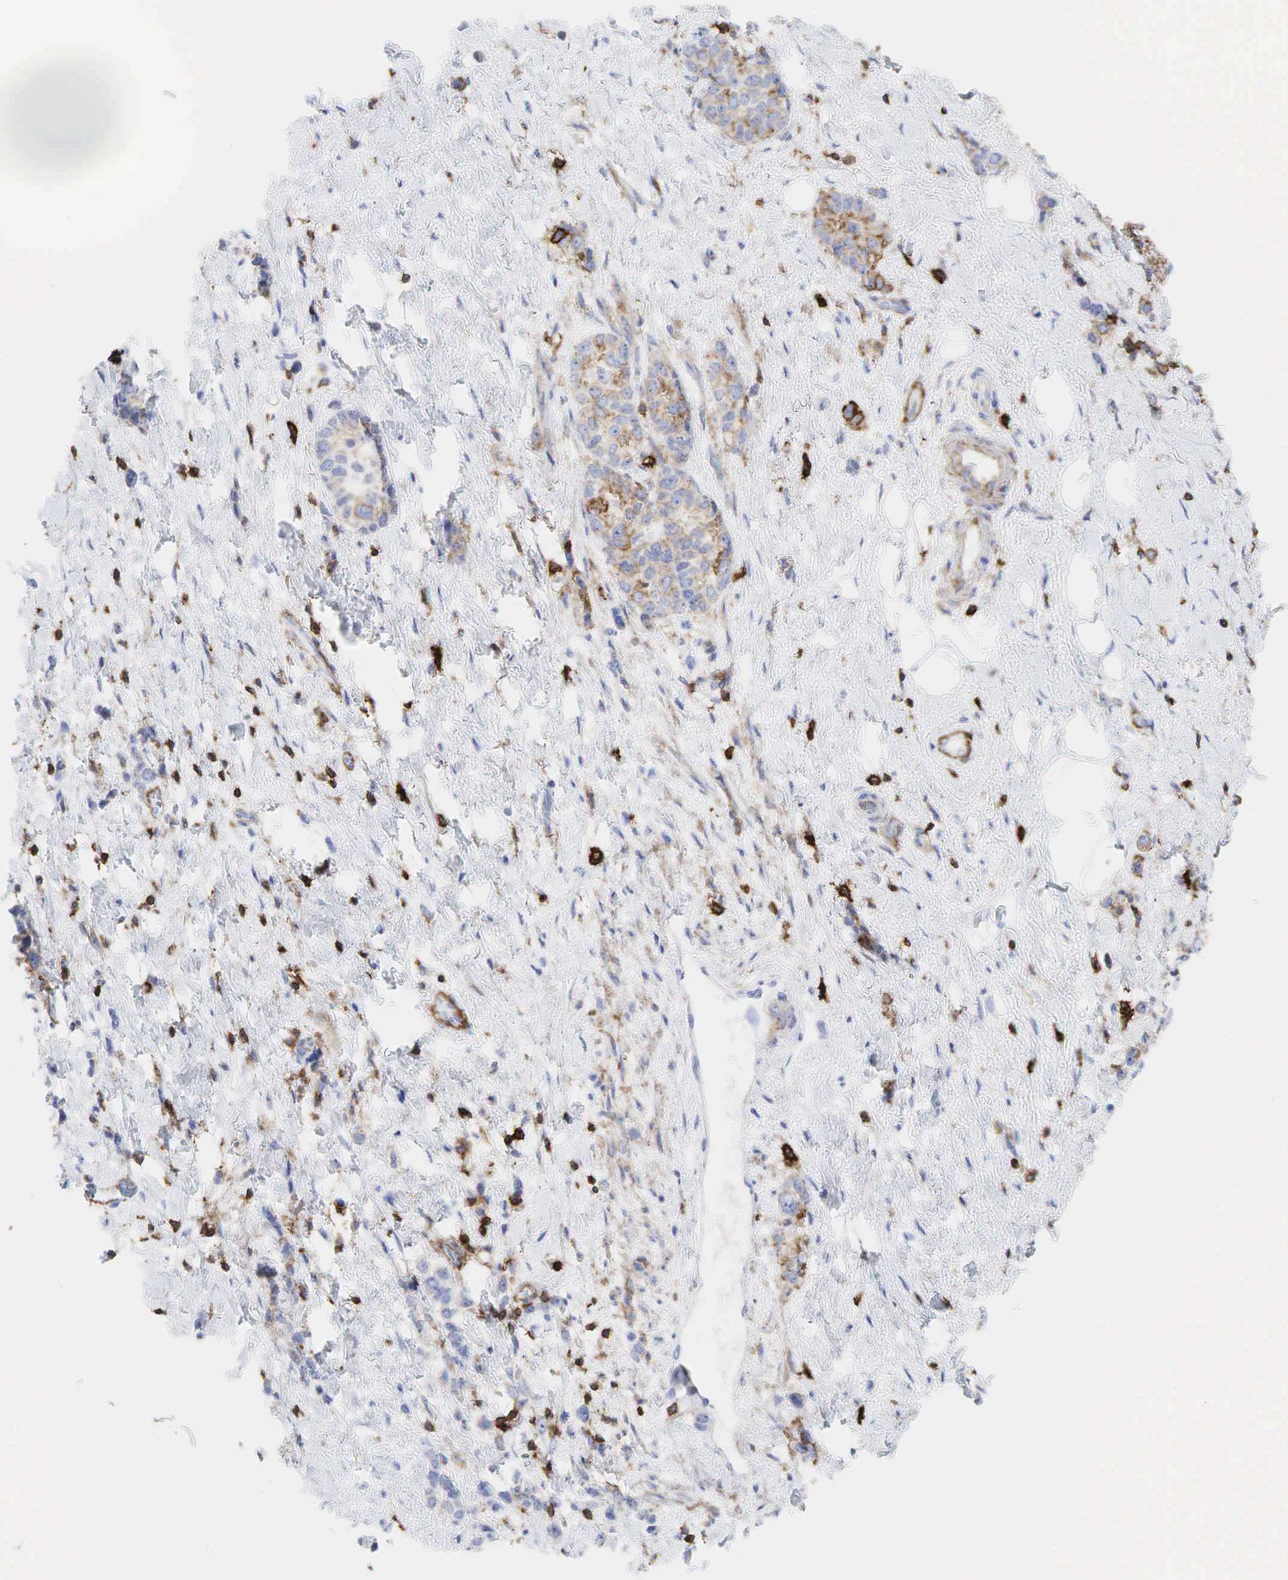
{"staining": {"intensity": "weak", "quantity": "<25%", "location": "cytoplasmic/membranous"}, "tissue": "stomach cancer", "cell_type": "Tumor cells", "image_type": "cancer", "snomed": [{"axis": "morphology", "description": "Adenocarcinoma, NOS"}, {"axis": "topography", "description": "Stomach, upper"}], "caption": "There is no significant positivity in tumor cells of stomach adenocarcinoma.", "gene": "CD44", "patient": {"sex": "male", "age": 76}}